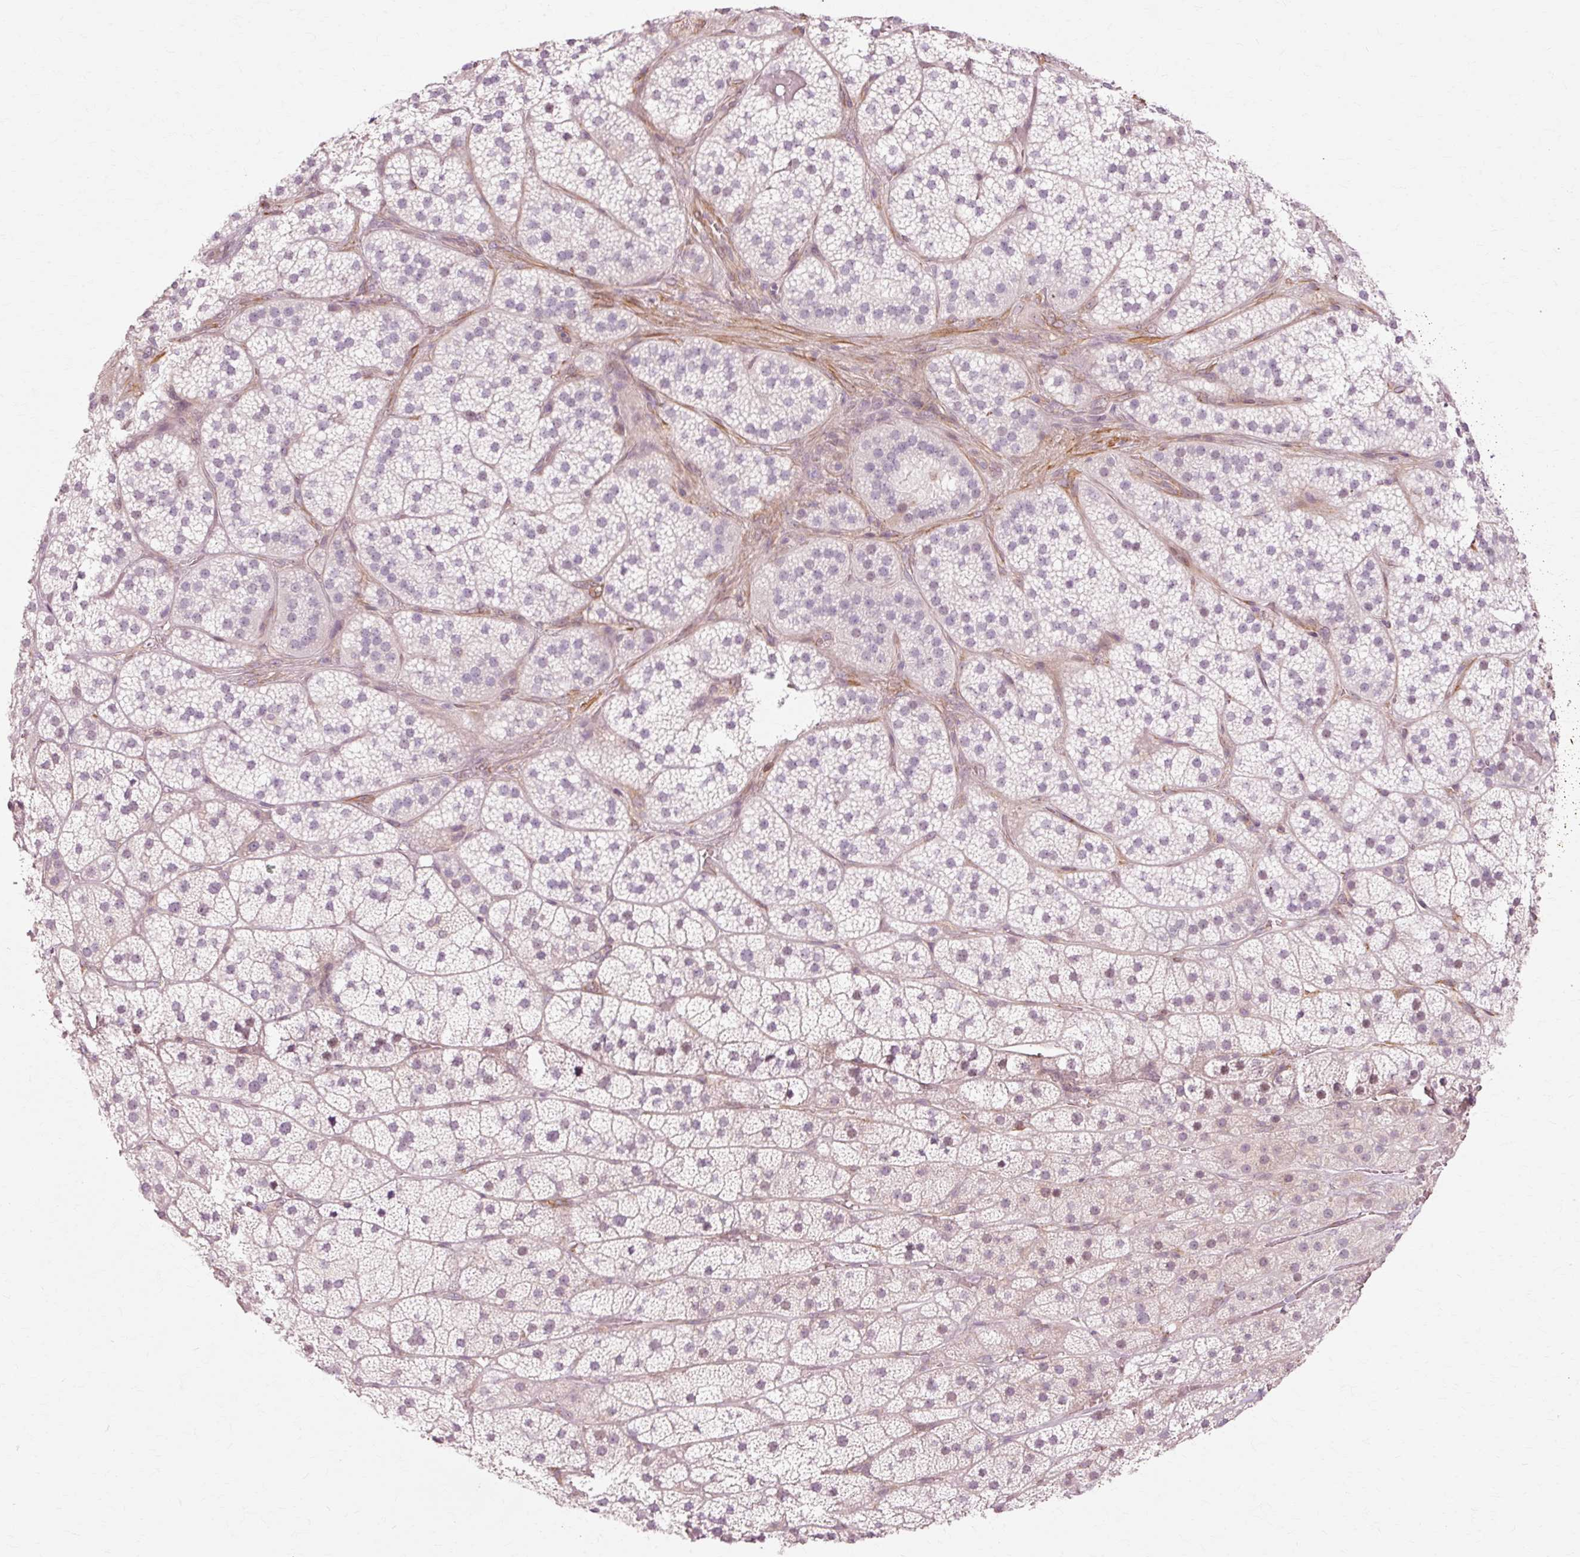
{"staining": {"intensity": "negative", "quantity": "none", "location": "none"}, "tissue": "adrenal gland", "cell_type": "Glandular cells", "image_type": "normal", "snomed": [{"axis": "morphology", "description": "Normal tissue, NOS"}, {"axis": "topography", "description": "Adrenal gland"}], "caption": "Adrenal gland stained for a protein using immunohistochemistry (IHC) reveals no expression glandular cells.", "gene": "RANBP2", "patient": {"sex": "male", "age": 57}}